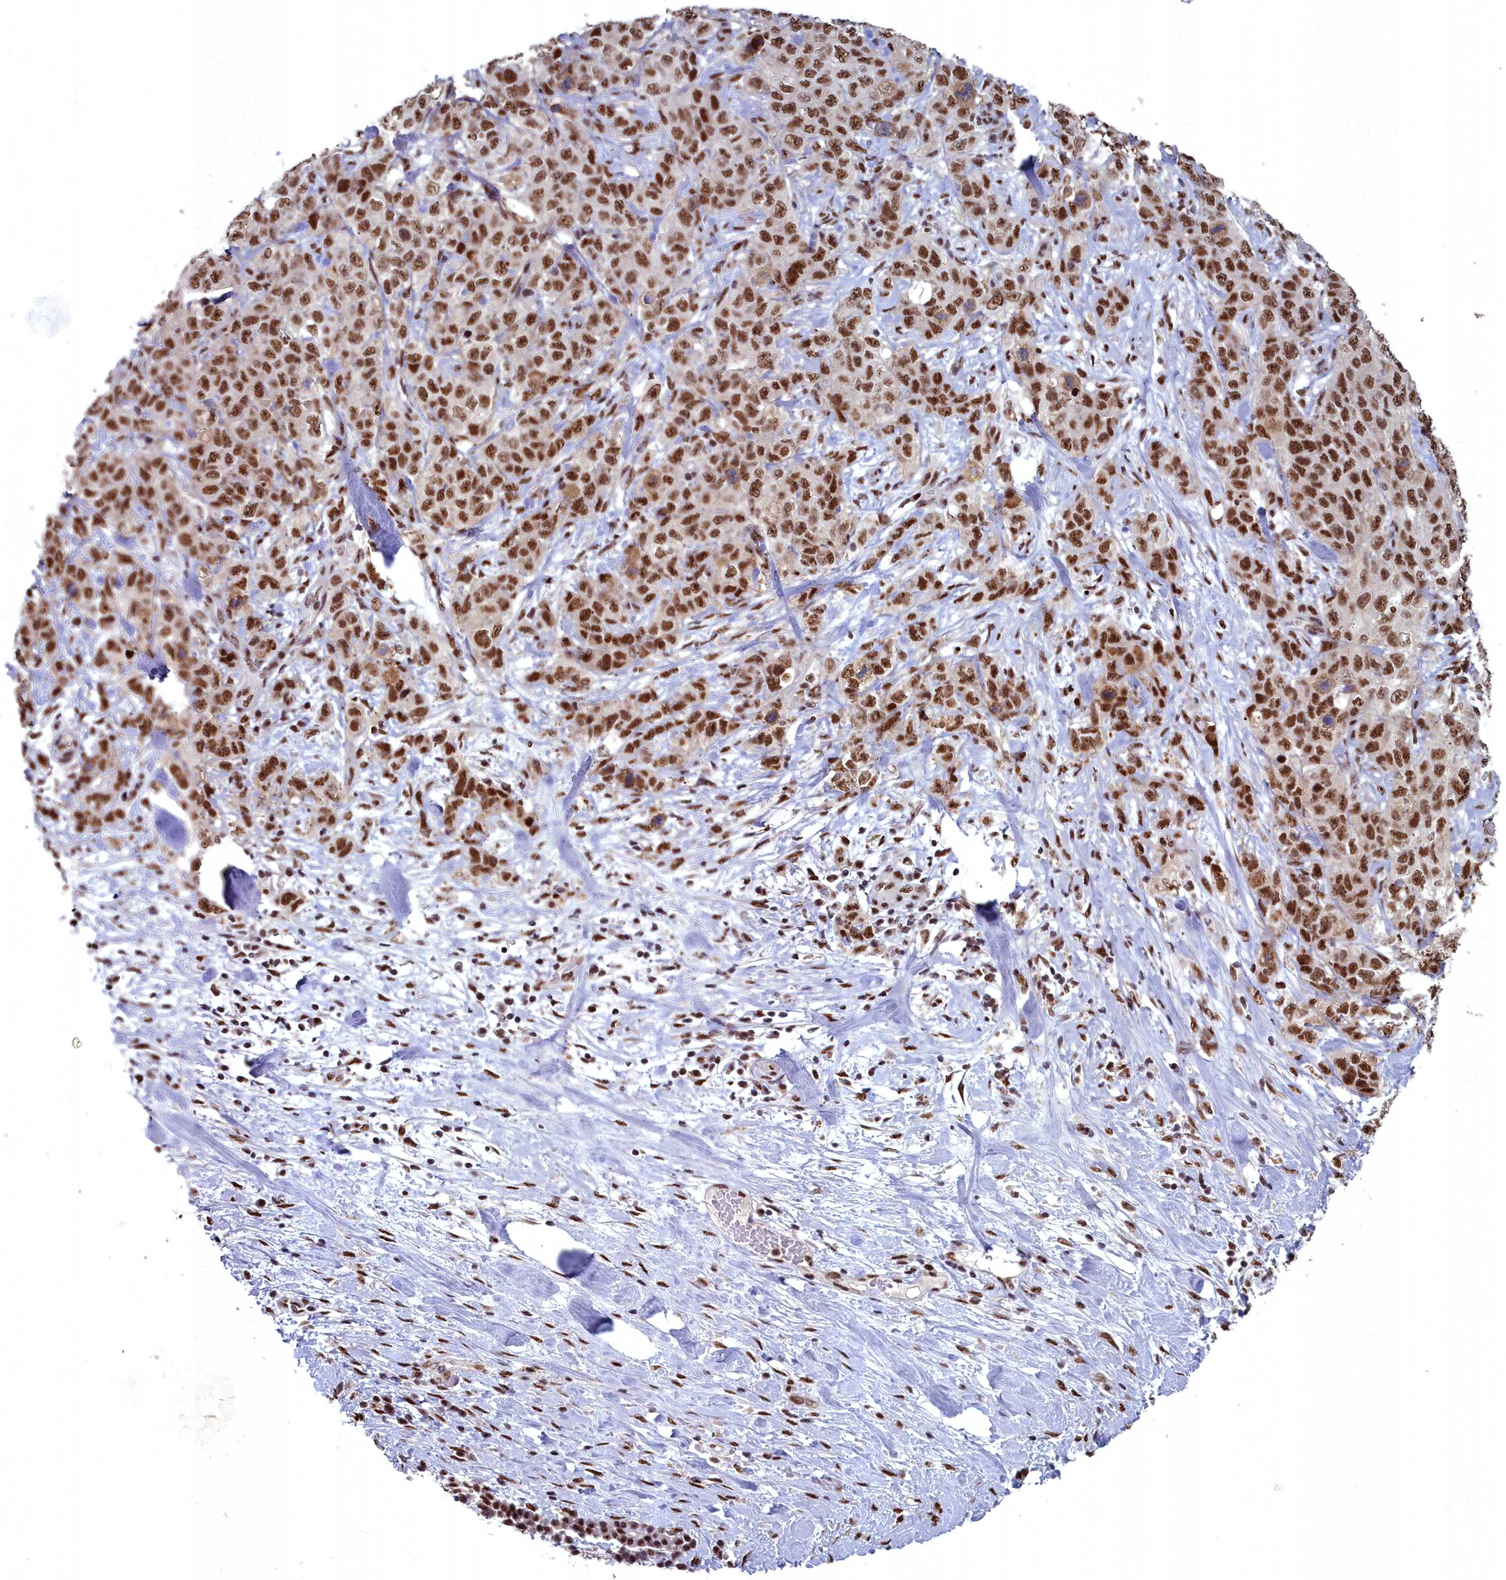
{"staining": {"intensity": "strong", "quantity": ">75%", "location": "nuclear"}, "tissue": "stomach cancer", "cell_type": "Tumor cells", "image_type": "cancer", "snomed": [{"axis": "morphology", "description": "Adenocarcinoma, NOS"}, {"axis": "topography", "description": "Stomach"}], "caption": "IHC image of human stomach adenocarcinoma stained for a protein (brown), which shows high levels of strong nuclear positivity in about >75% of tumor cells.", "gene": "SF3B3", "patient": {"sex": "male", "age": 48}}